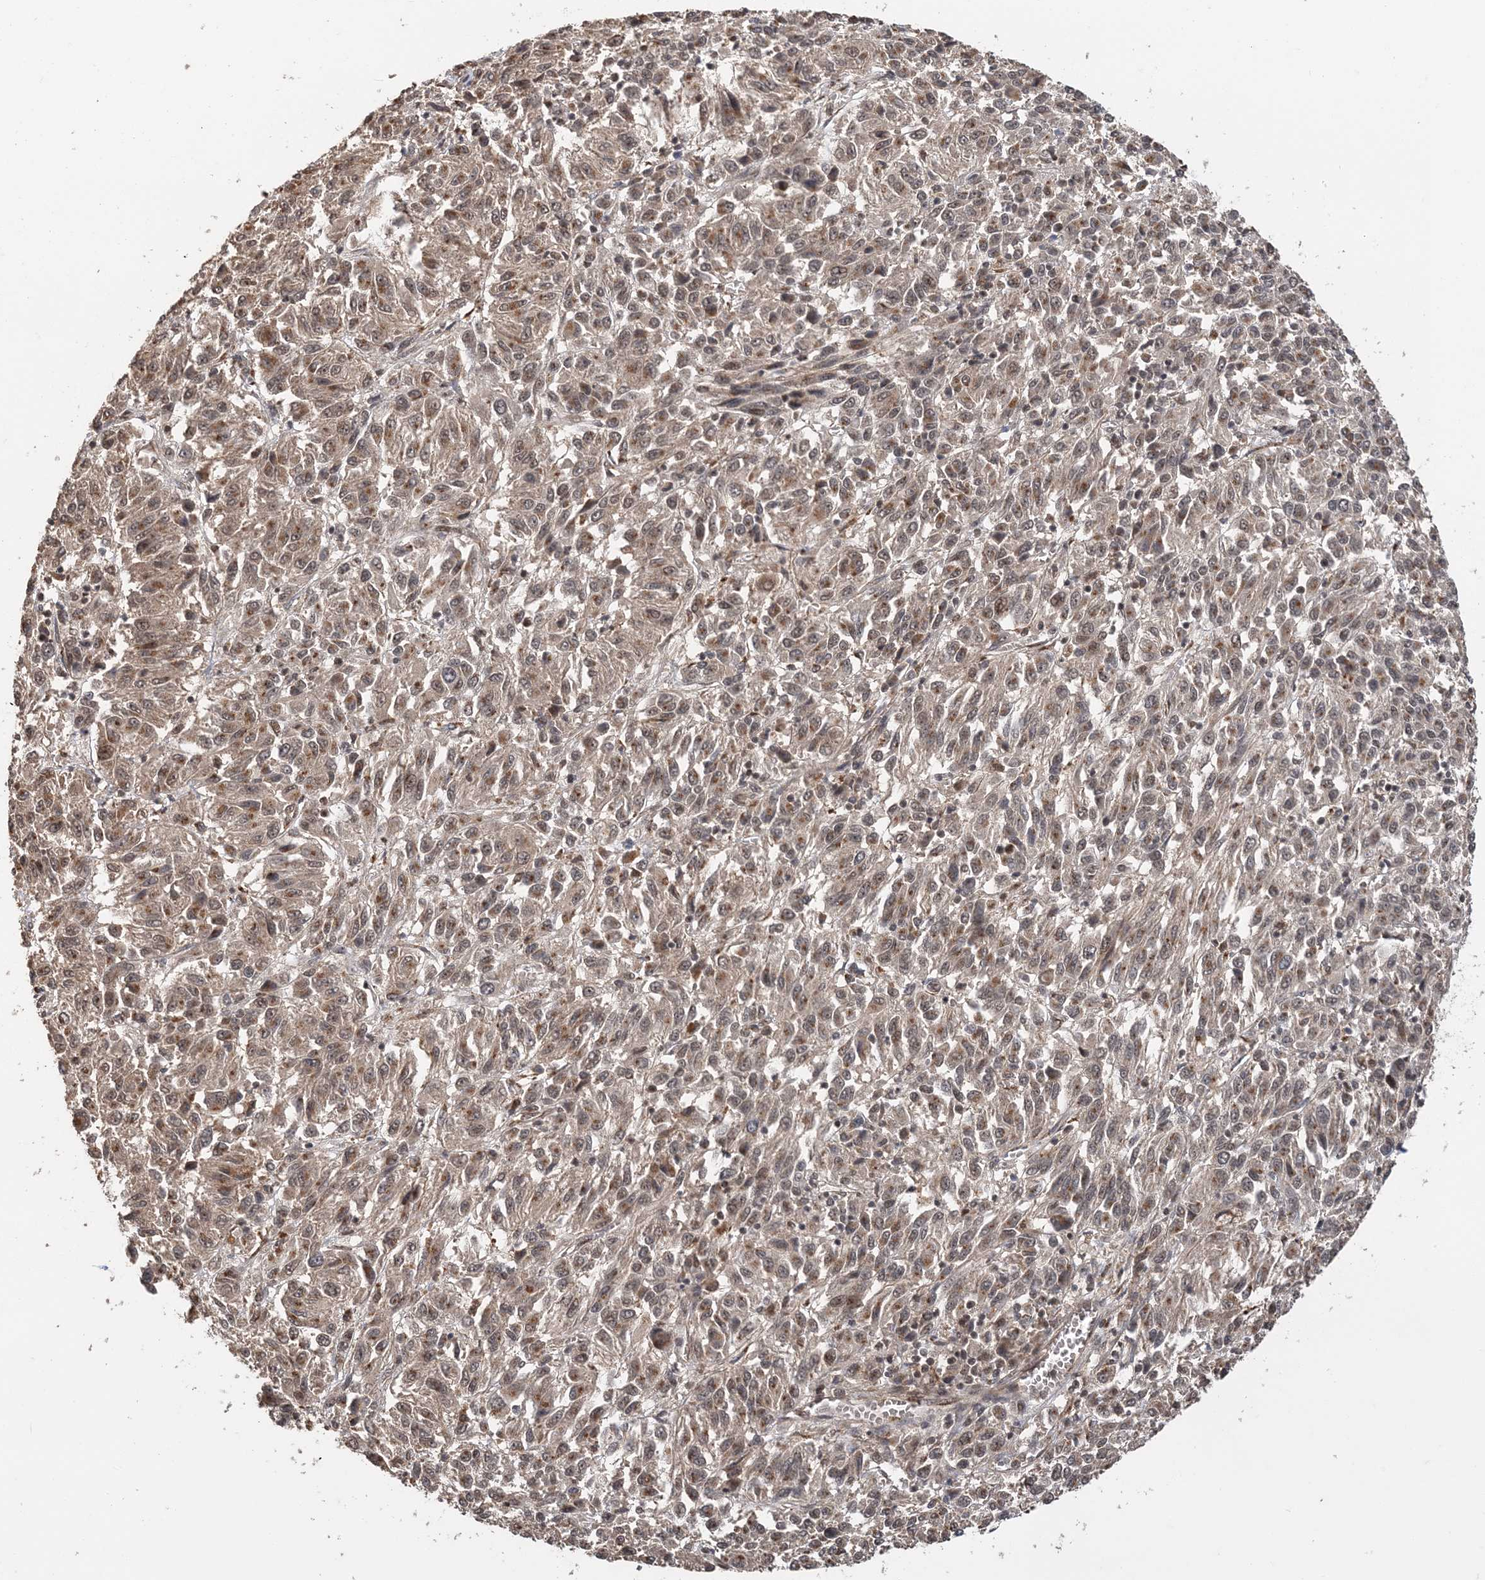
{"staining": {"intensity": "moderate", "quantity": "25%-75%", "location": "cytoplasmic/membranous,nuclear"}, "tissue": "melanoma", "cell_type": "Tumor cells", "image_type": "cancer", "snomed": [{"axis": "morphology", "description": "Malignant melanoma, Metastatic site"}, {"axis": "topography", "description": "Lung"}], "caption": "Tumor cells show medium levels of moderate cytoplasmic/membranous and nuclear positivity in approximately 25%-75% of cells in human malignant melanoma (metastatic site). (IHC, brightfield microscopy, high magnification).", "gene": "TSHZ2", "patient": {"sex": "male", "age": 64}}